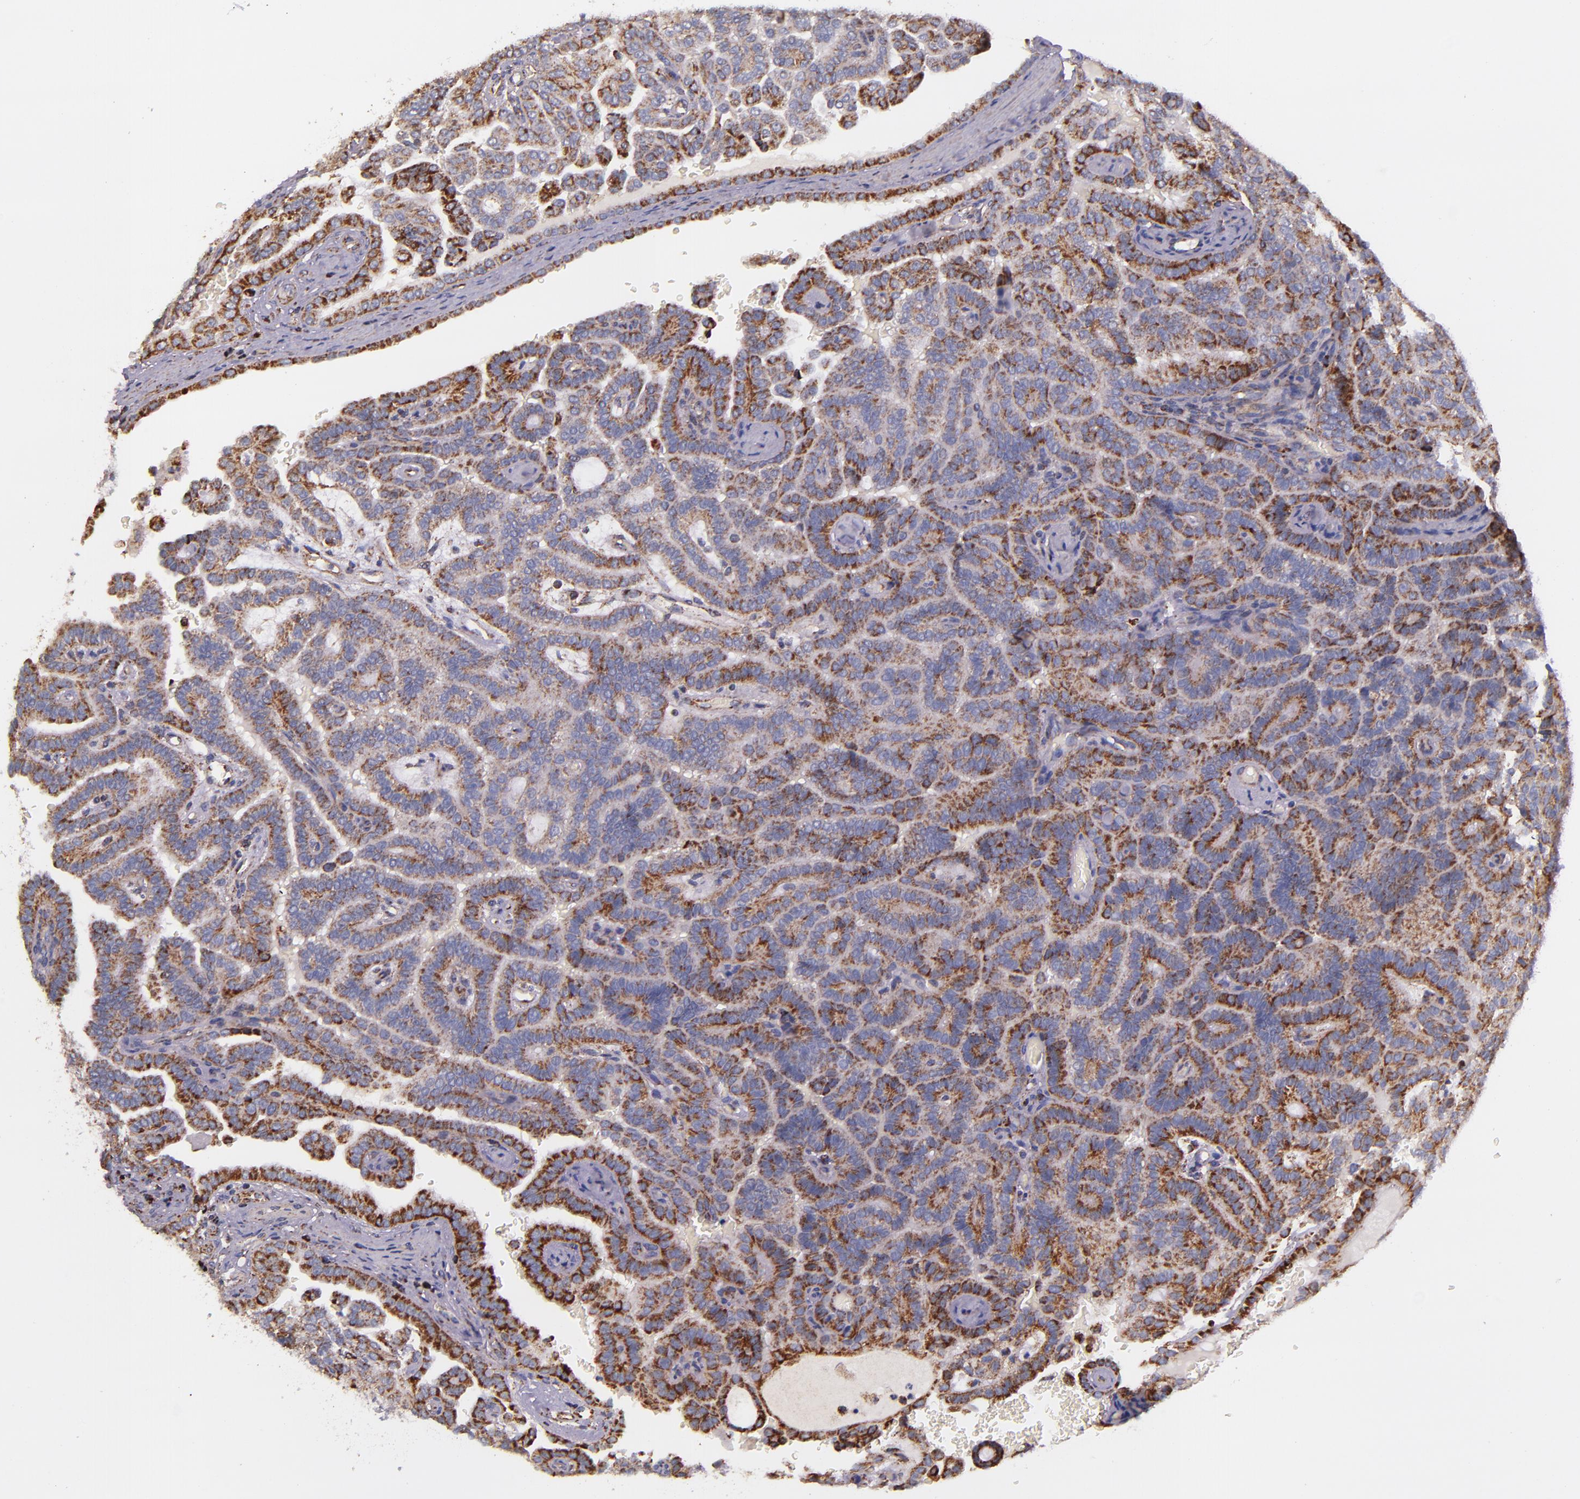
{"staining": {"intensity": "moderate", "quantity": "<25%", "location": "cytoplasmic/membranous"}, "tissue": "renal cancer", "cell_type": "Tumor cells", "image_type": "cancer", "snomed": [{"axis": "morphology", "description": "Adenocarcinoma, NOS"}, {"axis": "topography", "description": "Kidney"}], "caption": "Immunohistochemical staining of human renal cancer exhibits low levels of moderate cytoplasmic/membranous protein positivity in approximately <25% of tumor cells.", "gene": "IDH3G", "patient": {"sex": "male", "age": 61}}